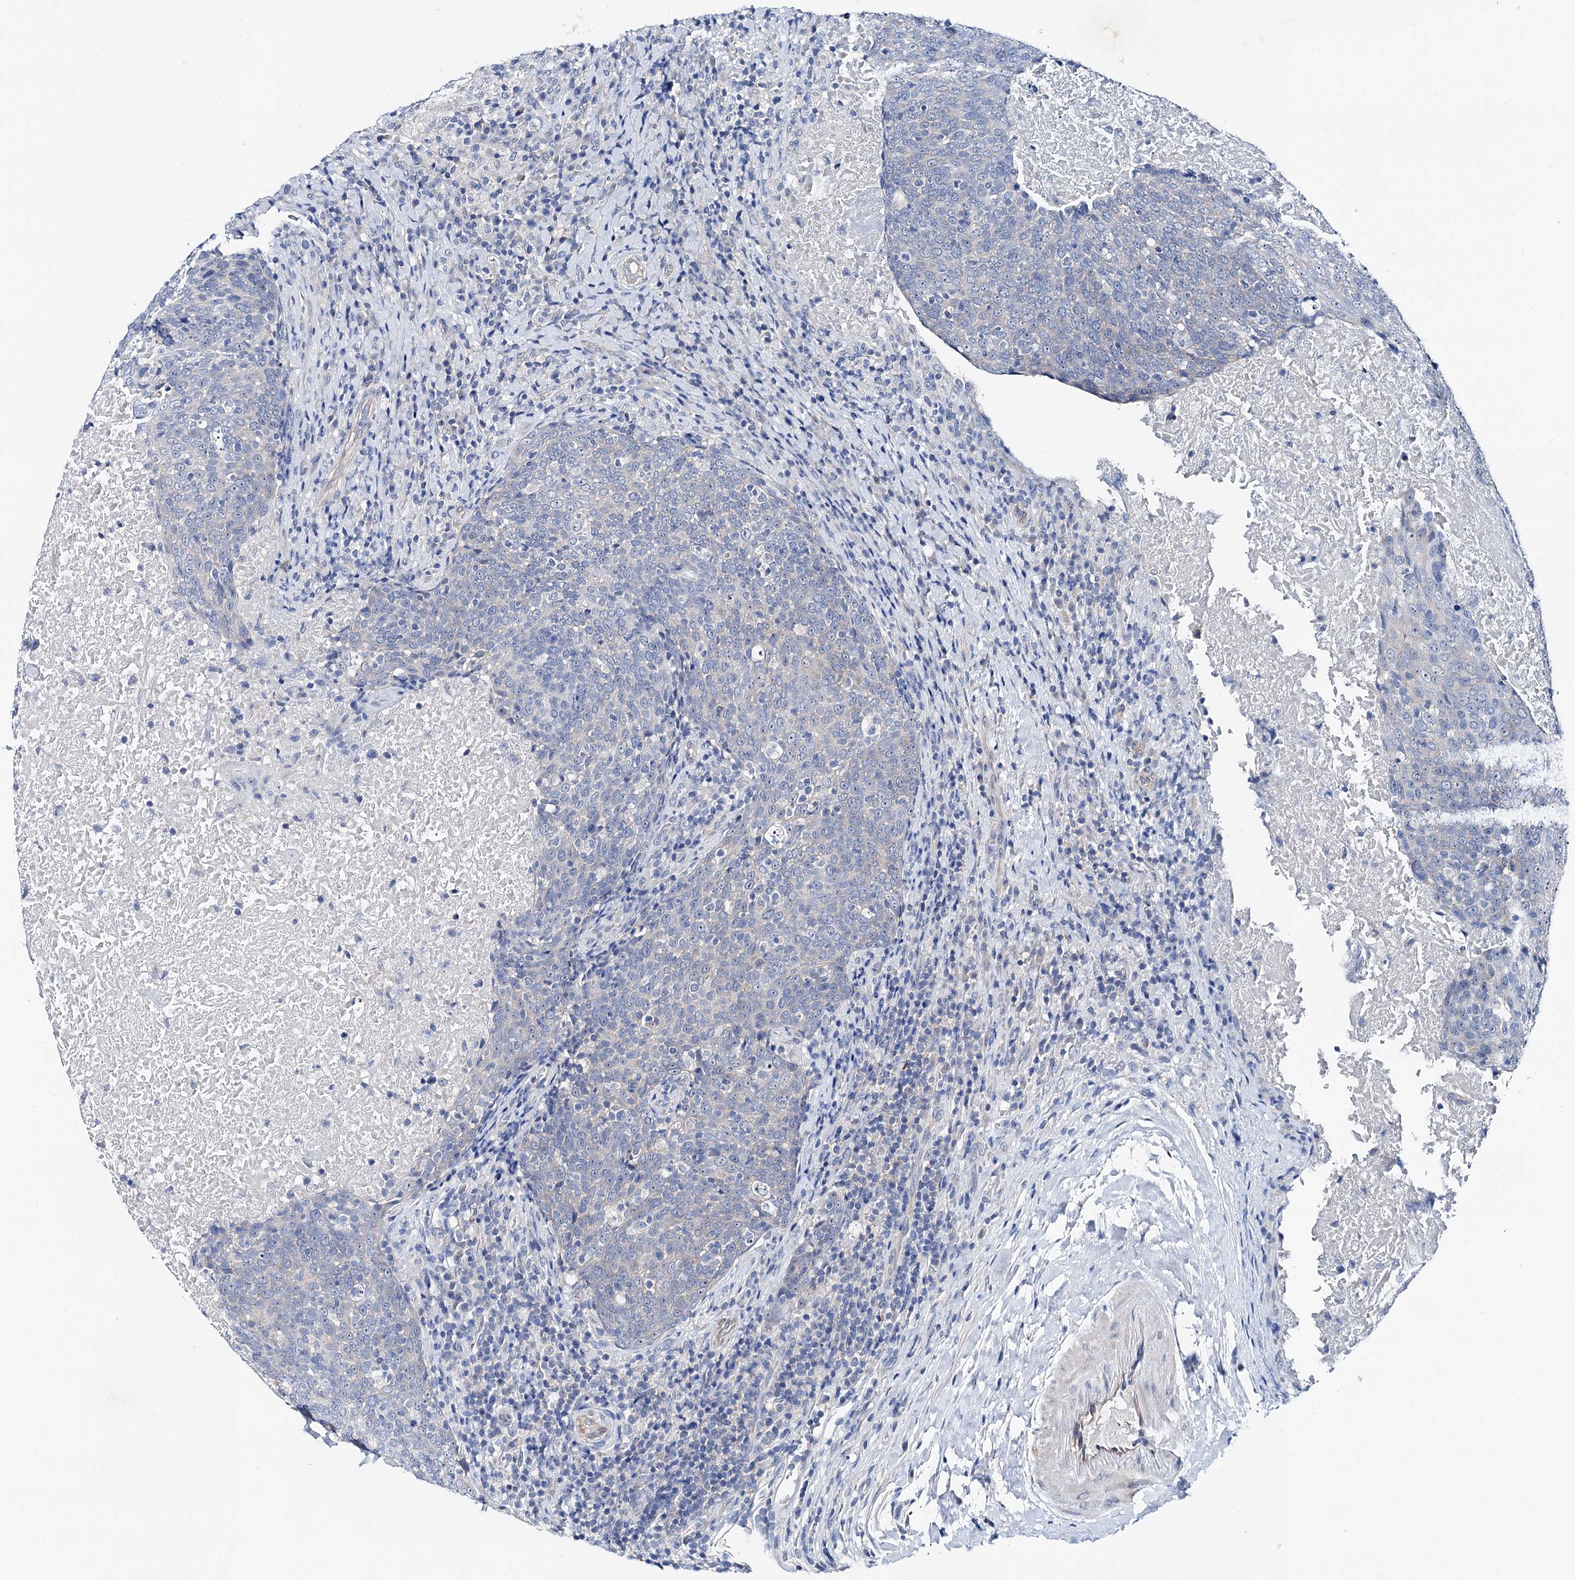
{"staining": {"intensity": "negative", "quantity": "none", "location": "none"}, "tissue": "head and neck cancer", "cell_type": "Tumor cells", "image_type": "cancer", "snomed": [{"axis": "morphology", "description": "Squamous cell carcinoma, NOS"}, {"axis": "morphology", "description": "Squamous cell carcinoma, metastatic, NOS"}, {"axis": "topography", "description": "Lymph node"}, {"axis": "topography", "description": "Head-Neck"}], "caption": "Head and neck metastatic squamous cell carcinoma was stained to show a protein in brown. There is no significant positivity in tumor cells. (DAB (3,3'-diaminobenzidine) immunohistochemistry (IHC), high magnification).", "gene": "SHROOM1", "patient": {"sex": "male", "age": 62}}